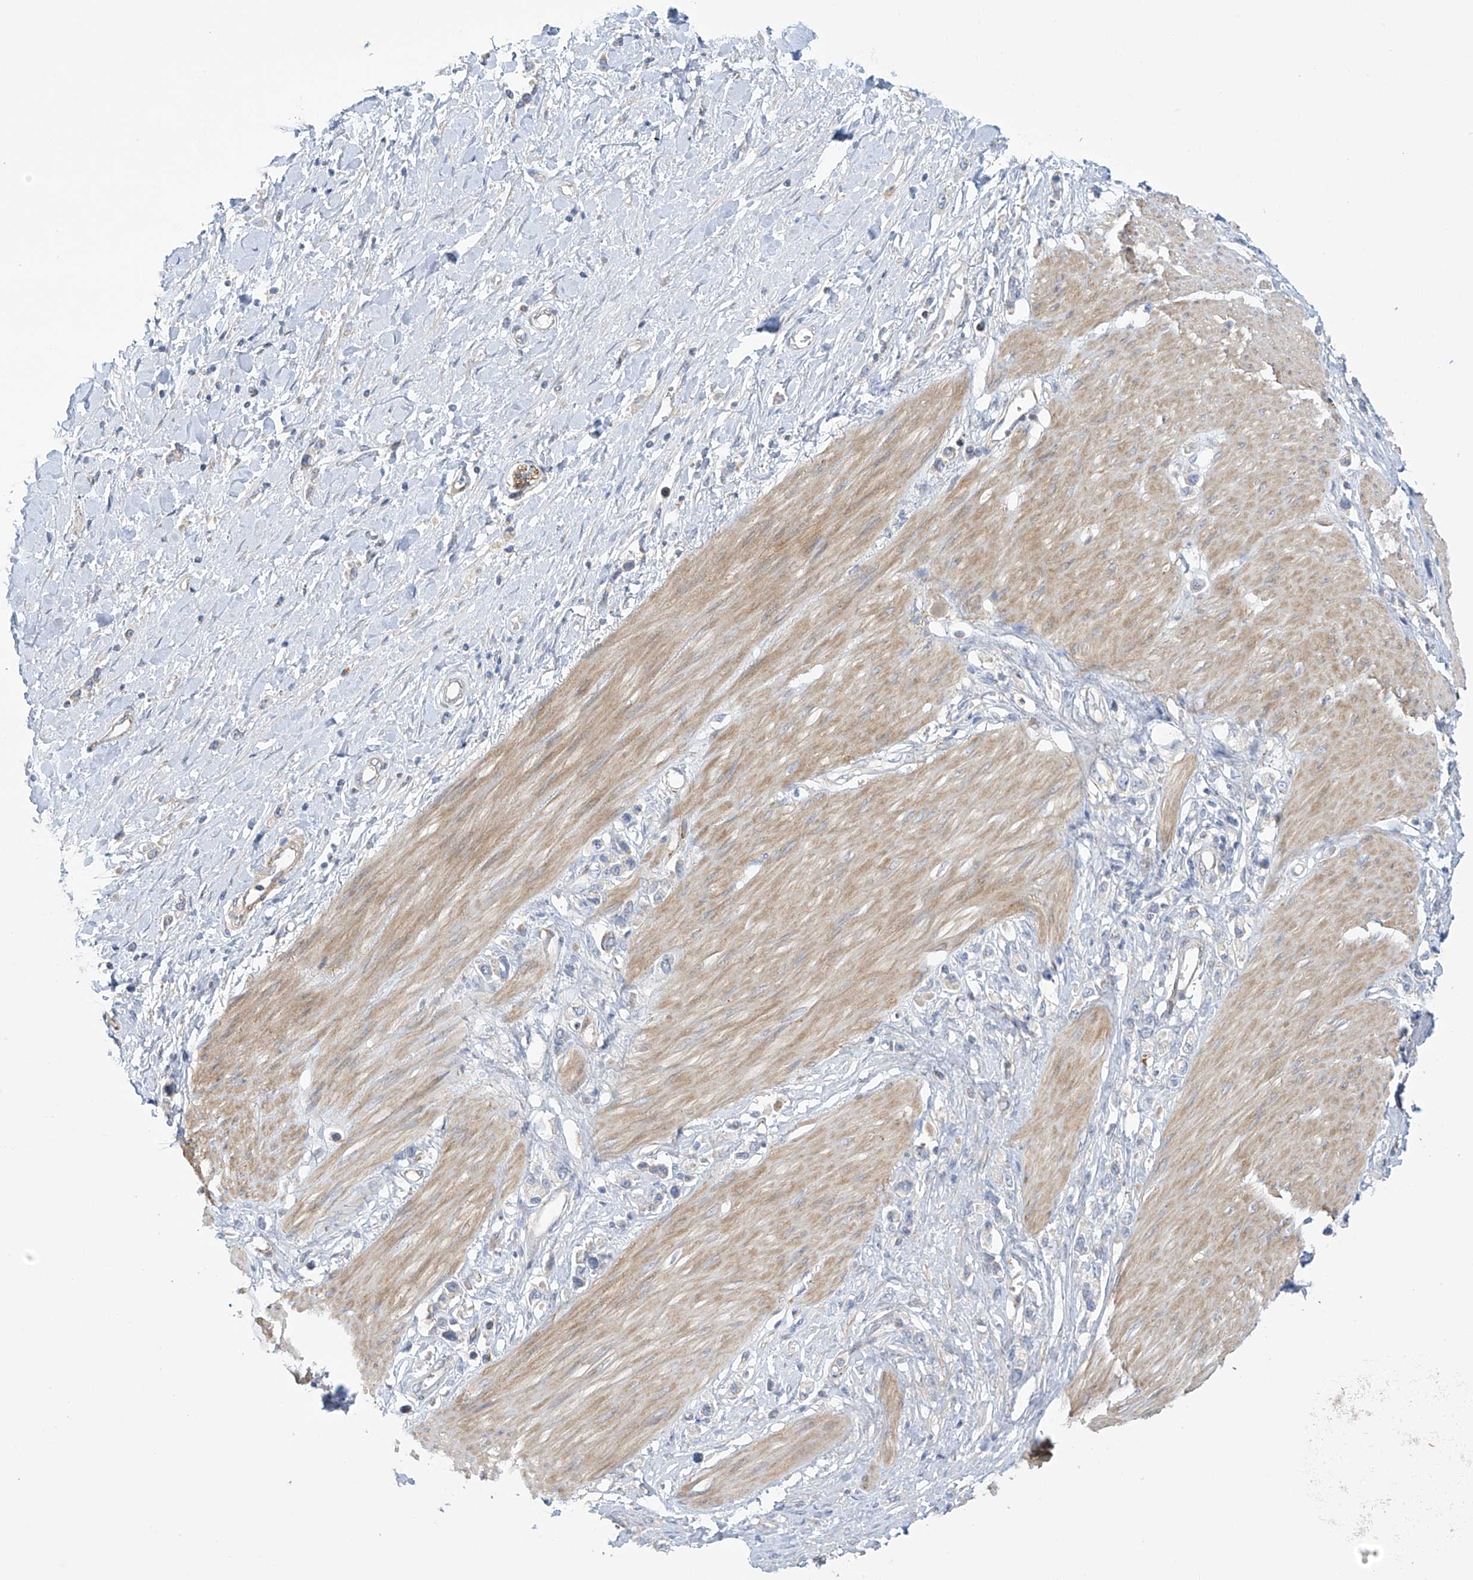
{"staining": {"intensity": "negative", "quantity": "none", "location": "none"}, "tissue": "stomach cancer", "cell_type": "Tumor cells", "image_type": "cancer", "snomed": [{"axis": "morphology", "description": "Normal tissue, NOS"}, {"axis": "morphology", "description": "Adenocarcinoma, NOS"}, {"axis": "topography", "description": "Stomach, upper"}, {"axis": "topography", "description": "Stomach"}], "caption": "Stomach cancer (adenocarcinoma) was stained to show a protein in brown. There is no significant expression in tumor cells. (Immunohistochemistry (ihc), brightfield microscopy, high magnification).", "gene": "ZNF641", "patient": {"sex": "female", "age": 65}}